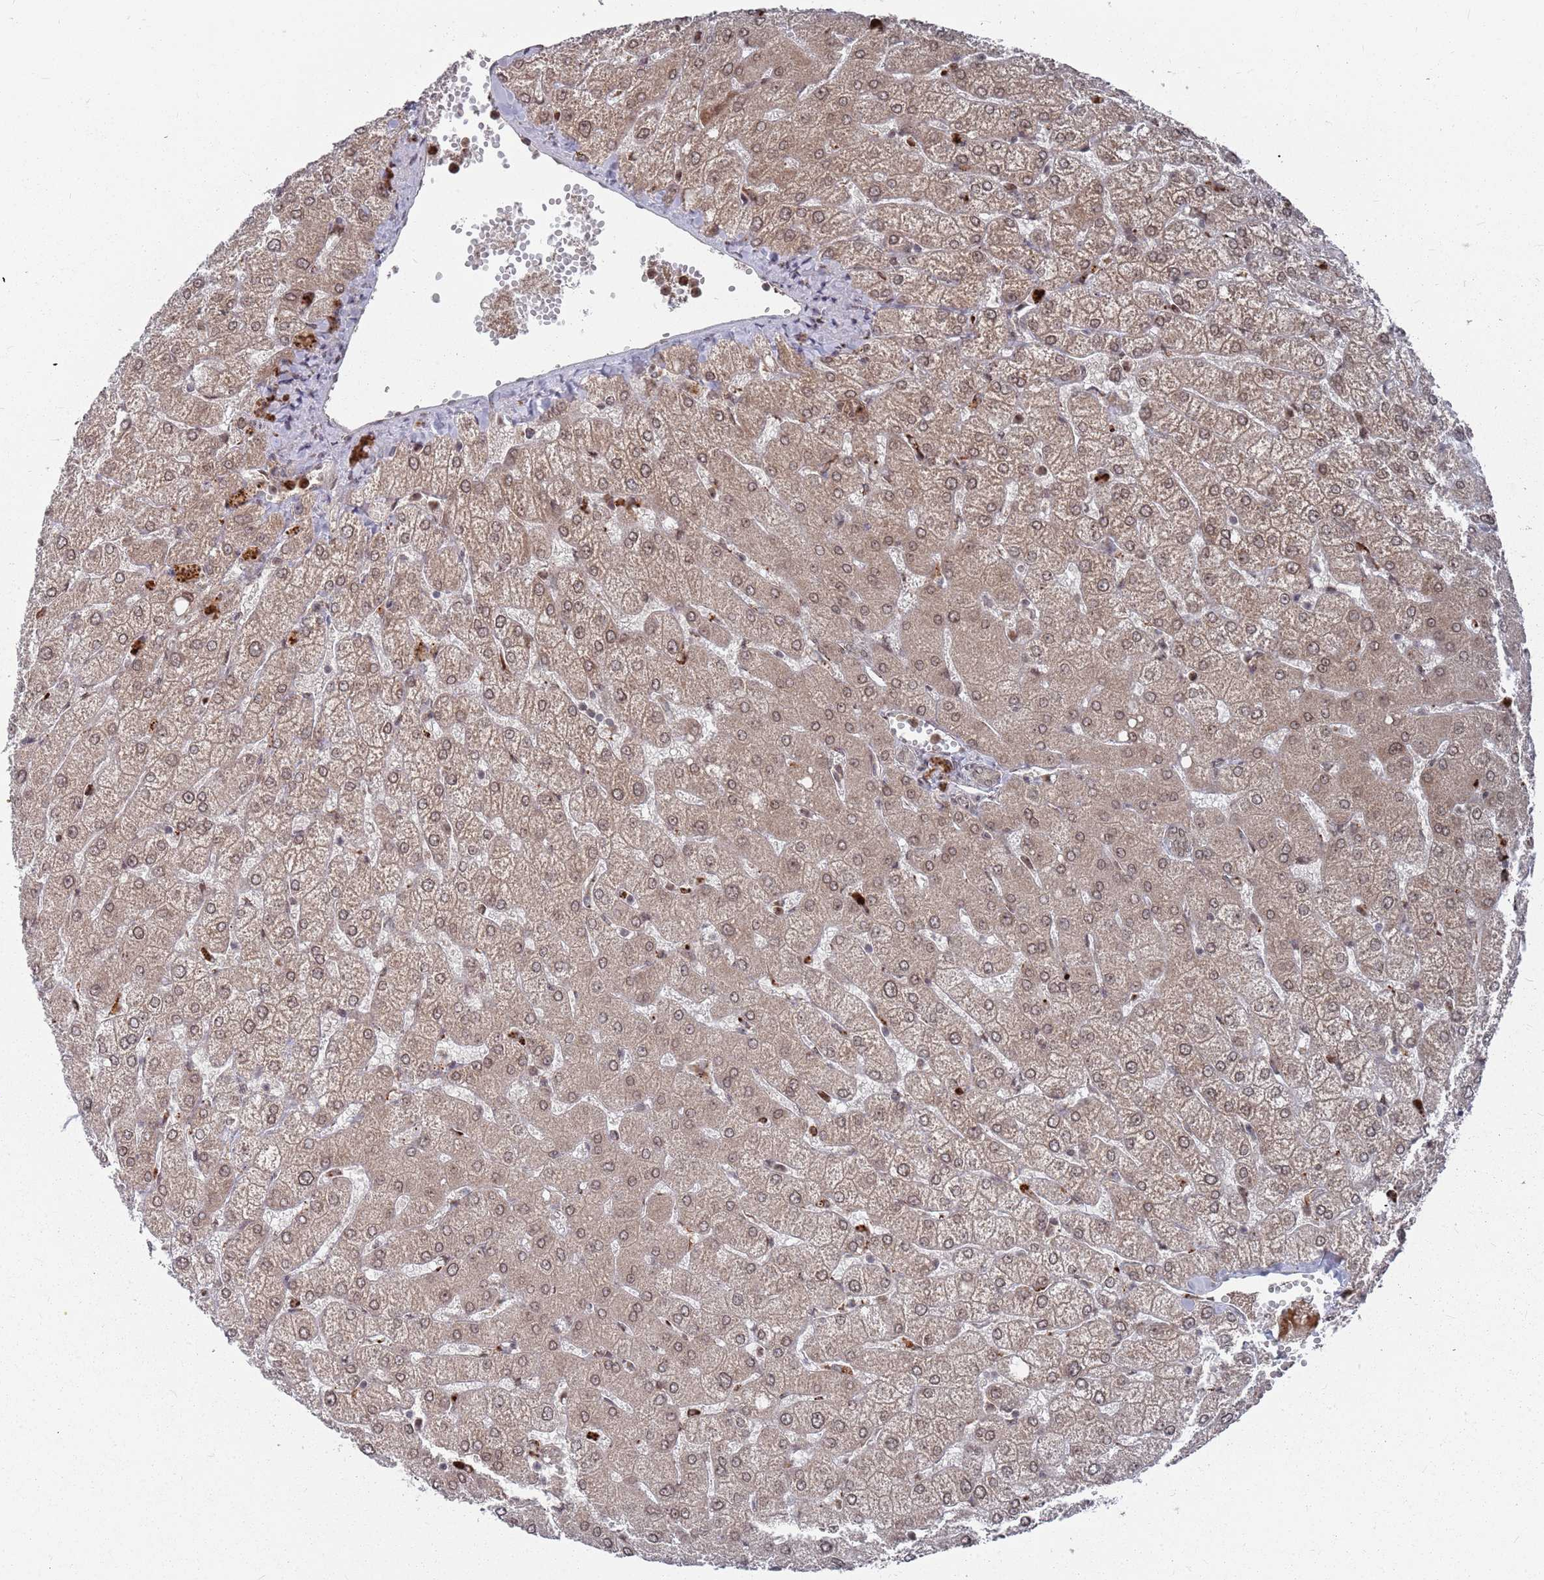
{"staining": {"intensity": "weak", "quantity": ">75%", "location": "cytoplasmic/membranous"}, "tissue": "liver", "cell_type": "Cholangiocytes", "image_type": "normal", "snomed": [{"axis": "morphology", "description": "Normal tissue, NOS"}, {"axis": "topography", "description": "Liver"}], "caption": "The histopathology image displays immunohistochemical staining of unremarkable liver. There is weak cytoplasmic/membranous positivity is identified in about >75% of cholangiocytes. The protein is shown in brown color, while the nuclei are stained blue.", "gene": "FMO4", "patient": {"sex": "female", "age": 54}}